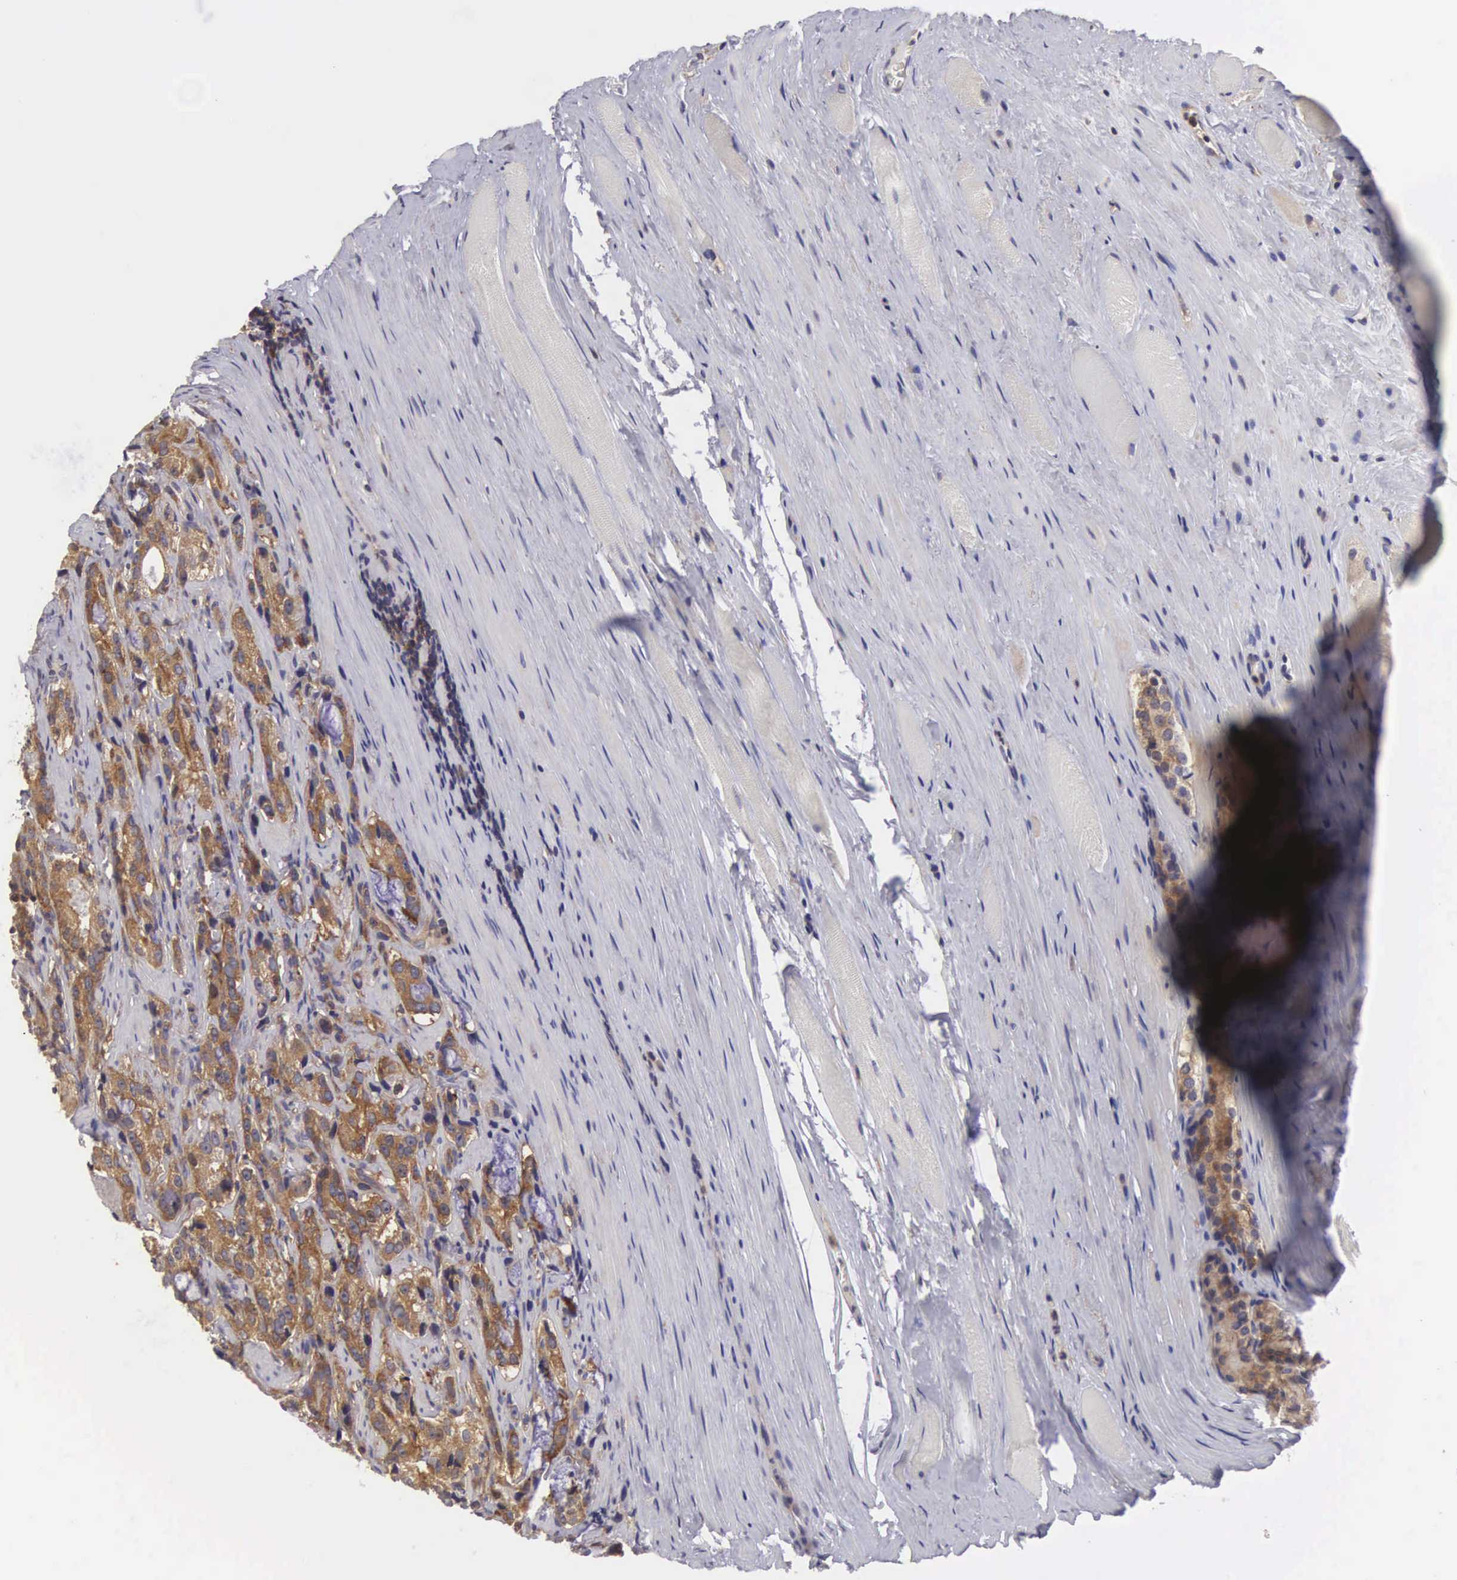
{"staining": {"intensity": "weak", "quantity": ">75%", "location": "cytoplasmic/membranous"}, "tissue": "prostate cancer", "cell_type": "Tumor cells", "image_type": "cancer", "snomed": [{"axis": "morphology", "description": "Adenocarcinoma, Medium grade"}, {"axis": "topography", "description": "Prostate"}], "caption": "IHC histopathology image of human medium-grade adenocarcinoma (prostate) stained for a protein (brown), which shows low levels of weak cytoplasmic/membranous positivity in approximately >75% of tumor cells.", "gene": "GRIPAP1", "patient": {"sex": "male", "age": 72}}